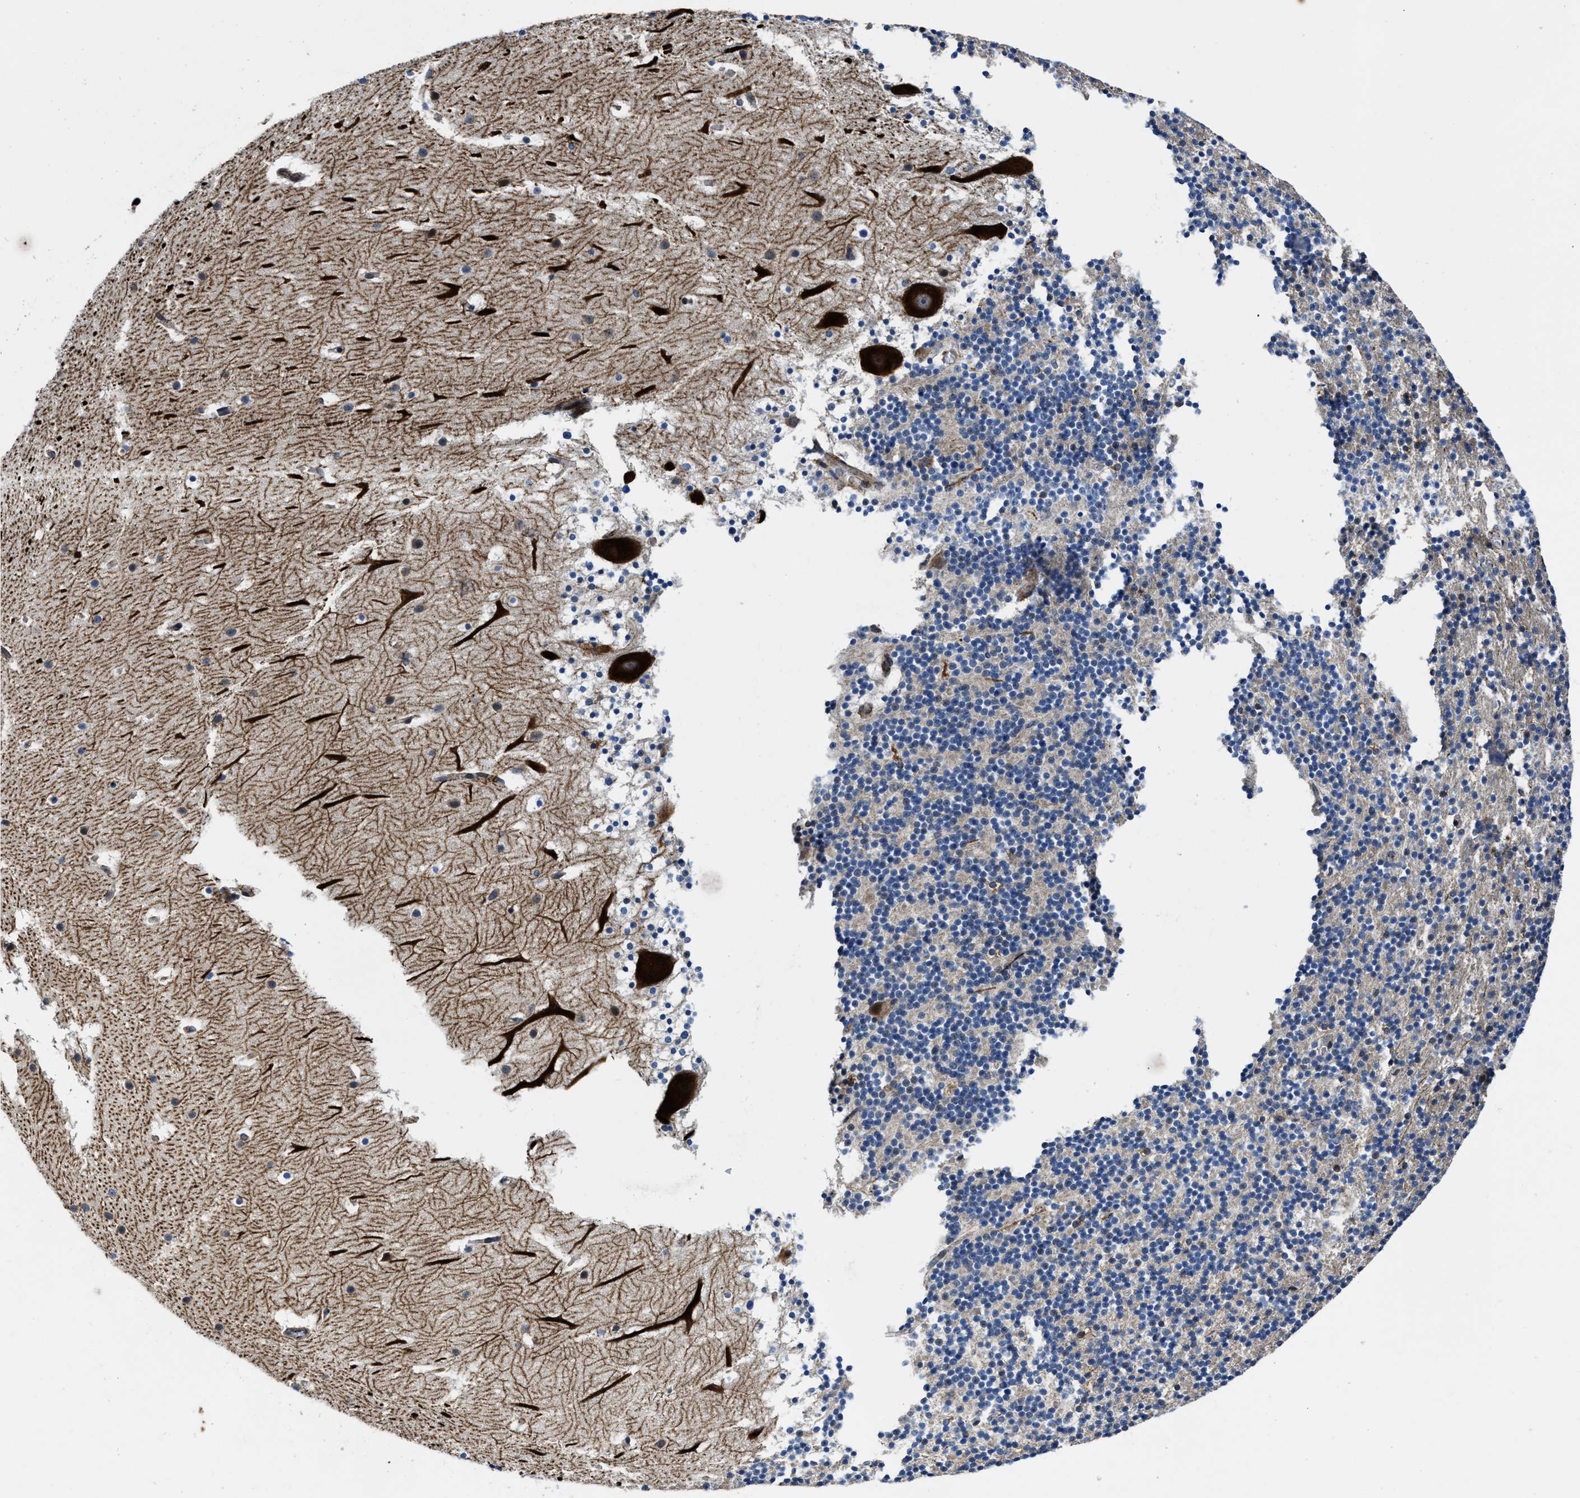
{"staining": {"intensity": "moderate", "quantity": "<25%", "location": "cytoplasmic/membranous"}, "tissue": "cerebellum", "cell_type": "Cells in granular layer", "image_type": "normal", "snomed": [{"axis": "morphology", "description": "Normal tissue, NOS"}, {"axis": "topography", "description": "Cerebellum"}], "caption": "A micrograph of cerebellum stained for a protein shows moderate cytoplasmic/membranous brown staining in cells in granular layer. (DAB IHC with brightfield microscopy, high magnification).", "gene": "C2orf66", "patient": {"sex": "male", "age": 45}}